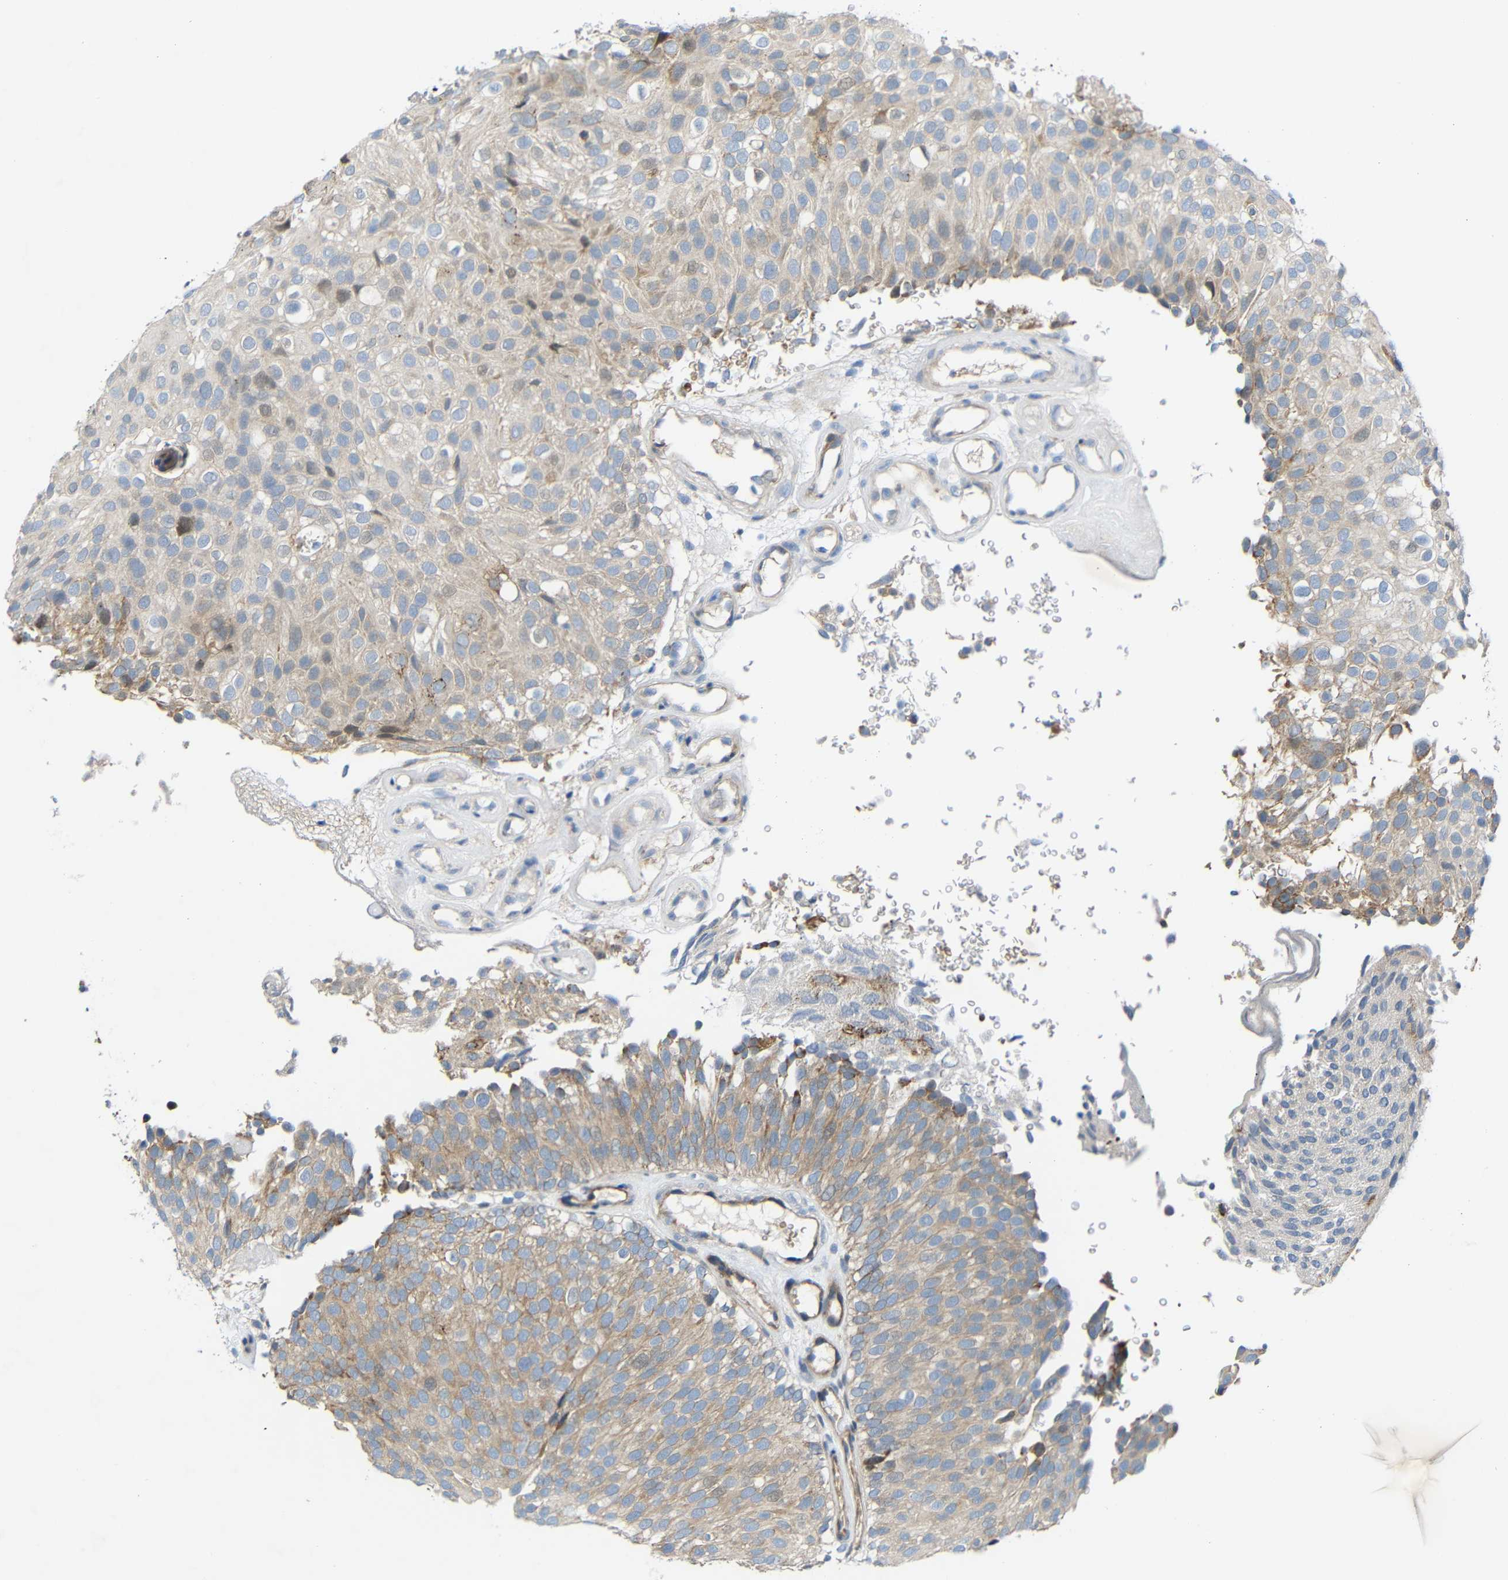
{"staining": {"intensity": "weak", "quantity": ">75%", "location": "cytoplasmic/membranous"}, "tissue": "urothelial cancer", "cell_type": "Tumor cells", "image_type": "cancer", "snomed": [{"axis": "morphology", "description": "Urothelial carcinoma, Low grade"}, {"axis": "topography", "description": "Urinary bladder"}], "caption": "Protein expression analysis of low-grade urothelial carcinoma displays weak cytoplasmic/membranous staining in about >75% of tumor cells.", "gene": "TMEM25", "patient": {"sex": "male", "age": 78}}